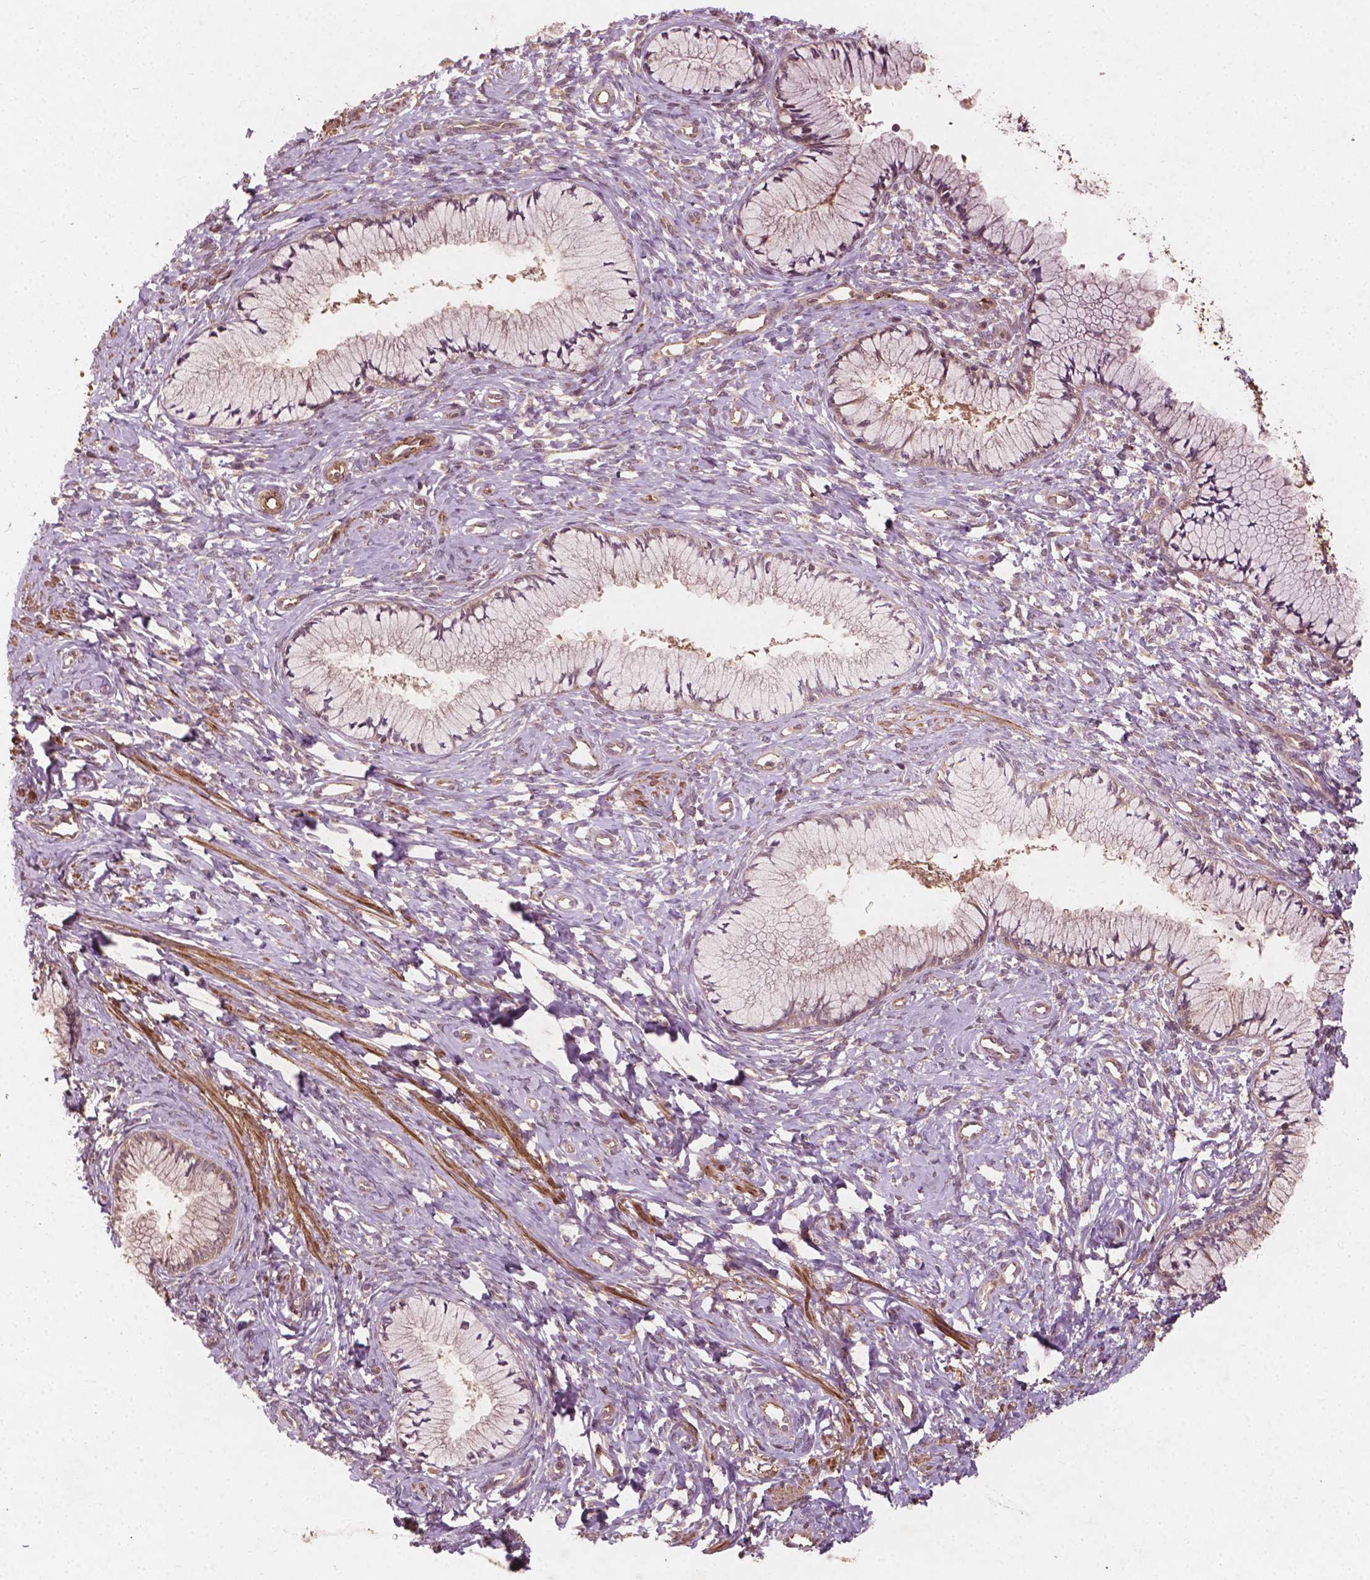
{"staining": {"intensity": "weak", "quantity": "<25%", "location": "cytoplasmic/membranous"}, "tissue": "cervix", "cell_type": "Glandular cells", "image_type": "normal", "snomed": [{"axis": "morphology", "description": "Normal tissue, NOS"}, {"axis": "topography", "description": "Cervix"}], "caption": "There is no significant expression in glandular cells of cervix. Brightfield microscopy of immunohistochemistry (IHC) stained with DAB (3,3'-diaminobenzidine) (brown) and hematoxylin (blue), captured at high magnification.", "gene": "CYFIP1", "patient": {"sex": "female", "age": 37}}